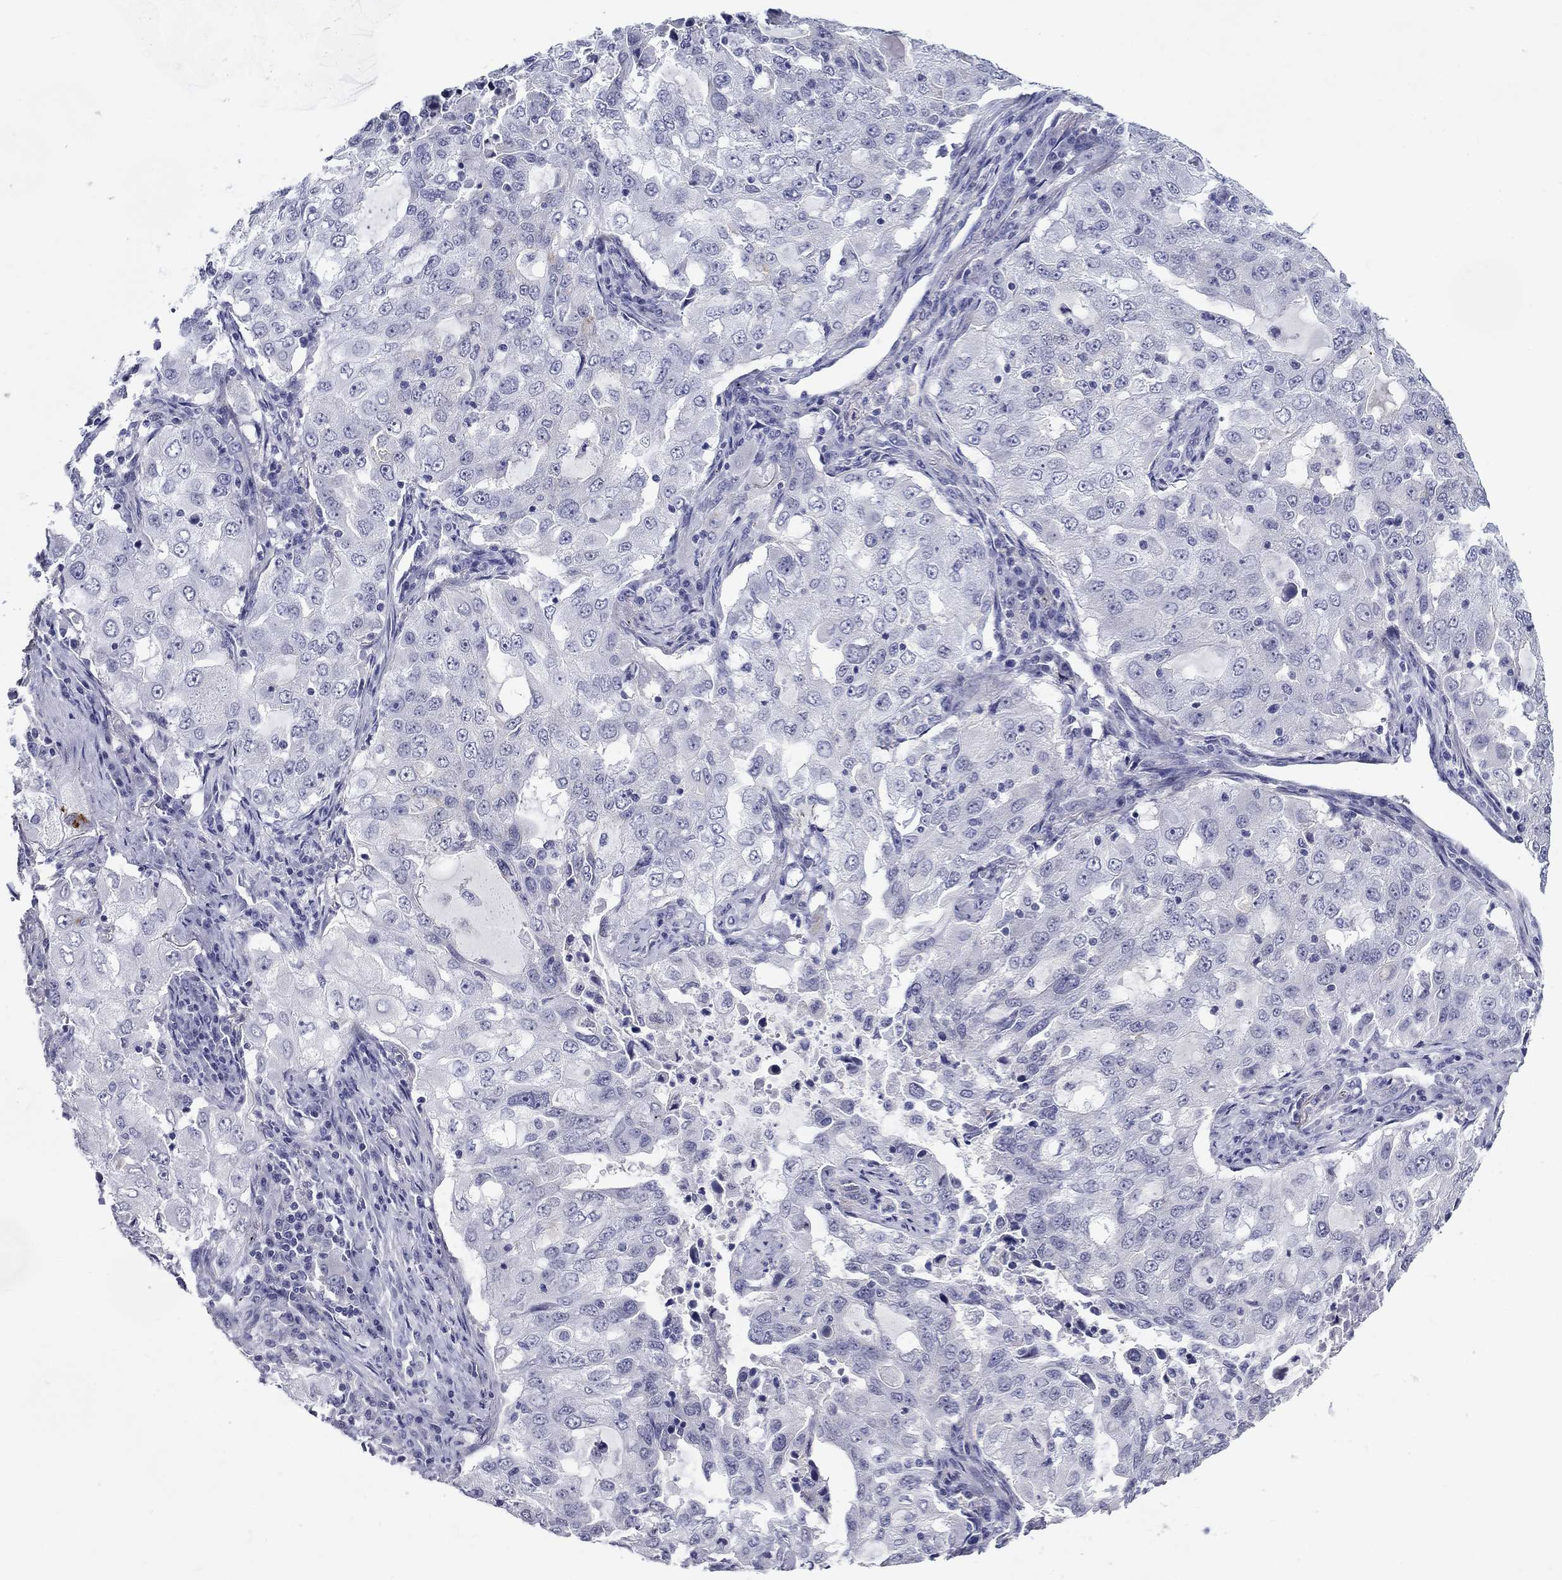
{"staining": {"intensity": "negative", "quantity": "none", "location": "none"}, "tissue": "lung cancer", "cell_type": "Tumor cells", "image_type": "cancer", "snomed": [{"axis": "morphology", "description": "Adenocarcinoma, NOS"}, {"axis": "topography", "description": "Lung"}], "caption": "Immunohistochemistry (IHC) micrograph of human lung cancer stained for a protein (brown), which exhibits no expression in tumor cells.", "gene": "C4orf19", "patient": {"sex": "female", "age": 61}}